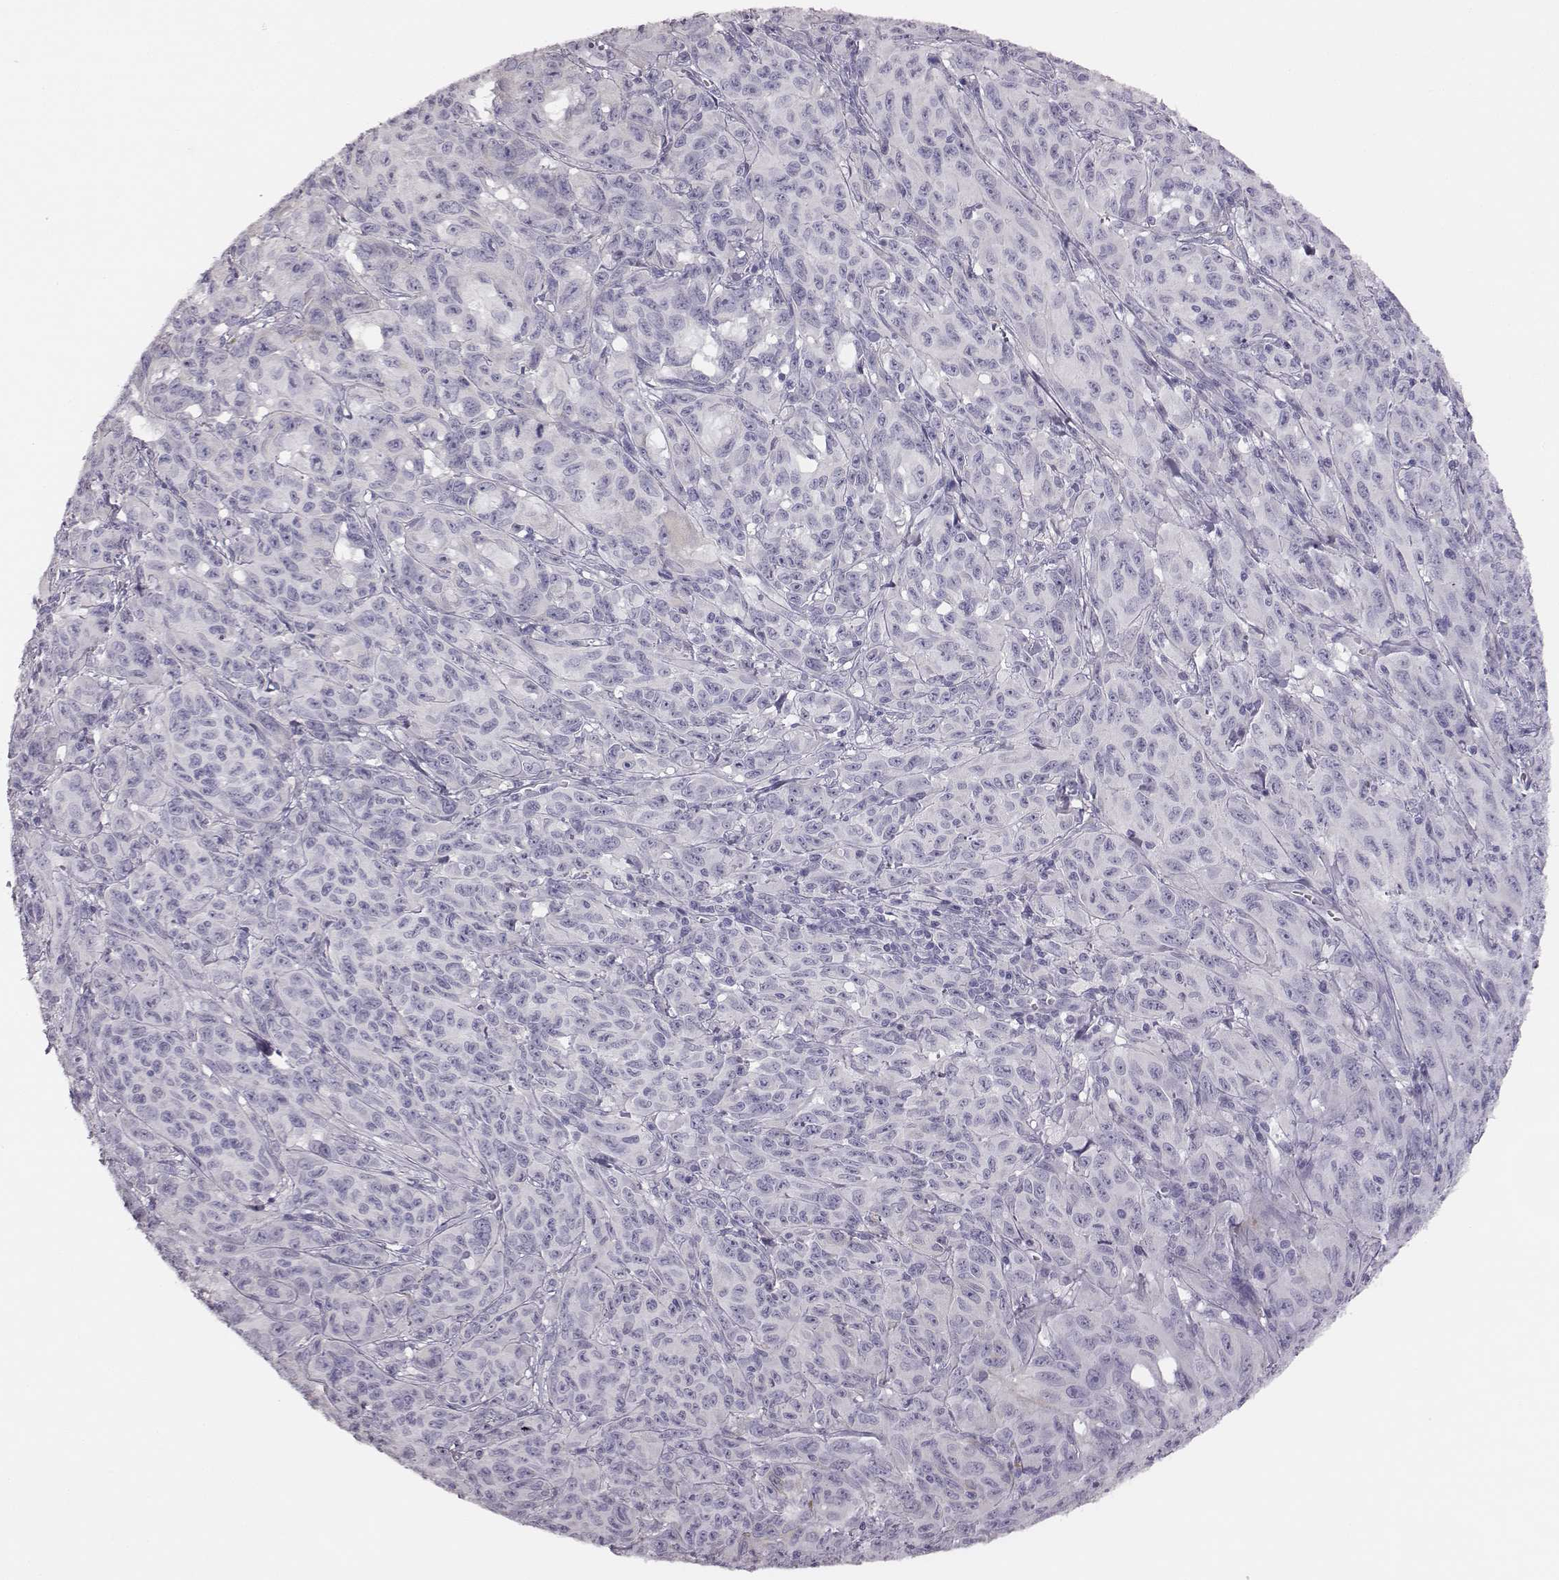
{"staining": {"intensity": "negative", "quantity": "none", "location": "none"}, "tissue": "melanoma", "cell_type": "Tumor cells", "image_type": "cancer", "snomed": [{"axis": "morphology", "description": "Malignant melanoma, NOS"}, {"axis": "topography", "description": "Vulva, labia, clitoris and Bartholin´s gland, NO"}], "caption": "Melanoma stained for a protein using immunohistochemistry exhibits no positivity tumor cells.", "gene": "GUCA1A", "patient": {"sex": "female", "age": 75}}